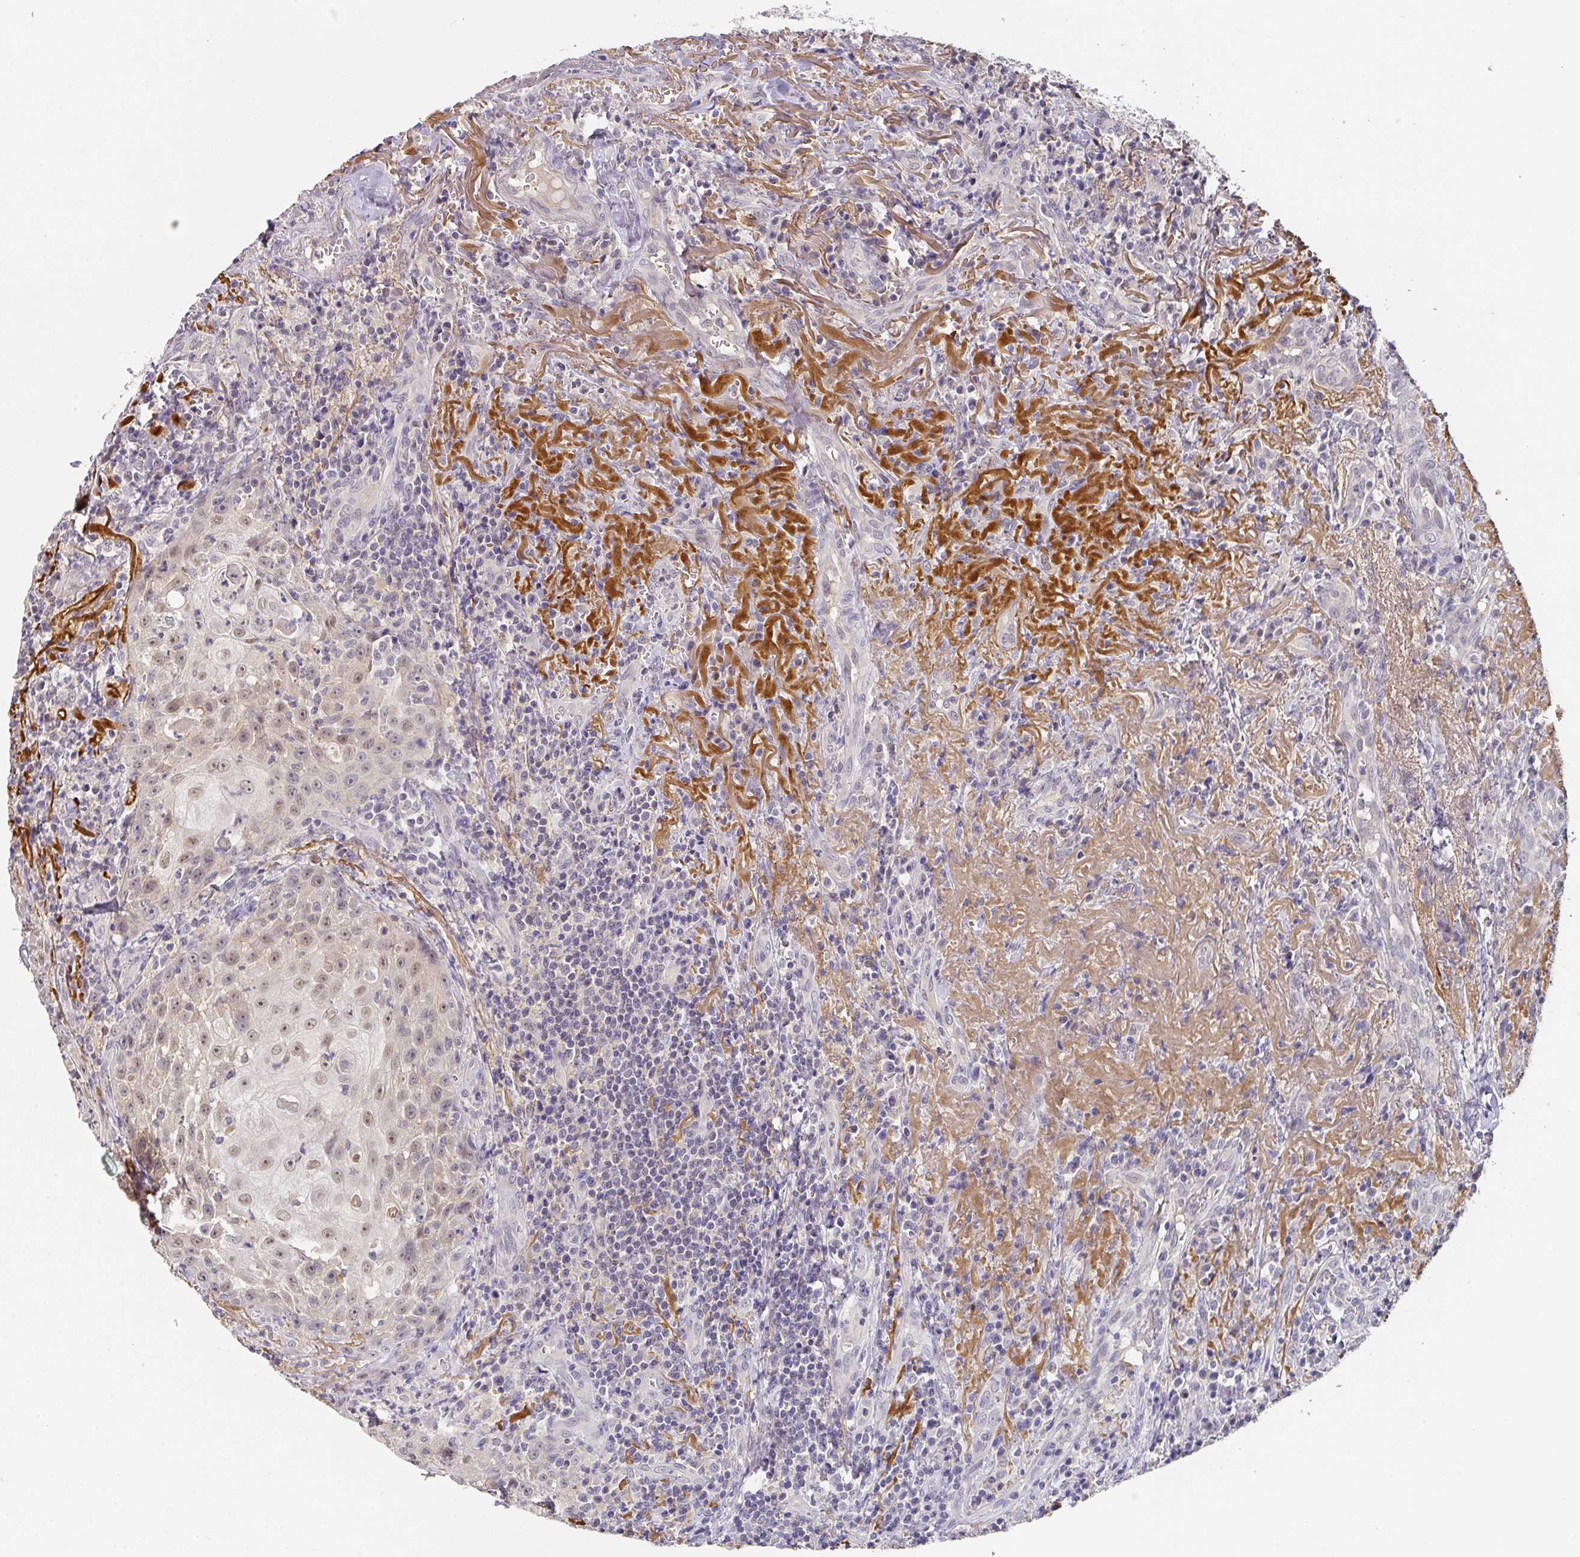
{"staining": {"intensity": "weak", "quantity": ">75%", "location": "nuclear"}, "tissue": "head and neck cancer", "cell_type": "Tumor cells", "image_type": "cancer", "snomed": [{"axis": "morphology", "description": "Normal tissue, NOS"}, {"axis": "morphology", "description": "Squamous cell carcinoma, NOS"}, {"axis": "topography", "description": "Oral tissue"}, {"axis": "topography", "description": "Head-Neck"}], "caption": "The image demonstrates a brown stain indicating the presence of a protein in the nuclear of tumor cells in squamous cell carcinoma (head and neck).", "gene": "FOXN4", "patient": {"sex": "female", "age": 70}}